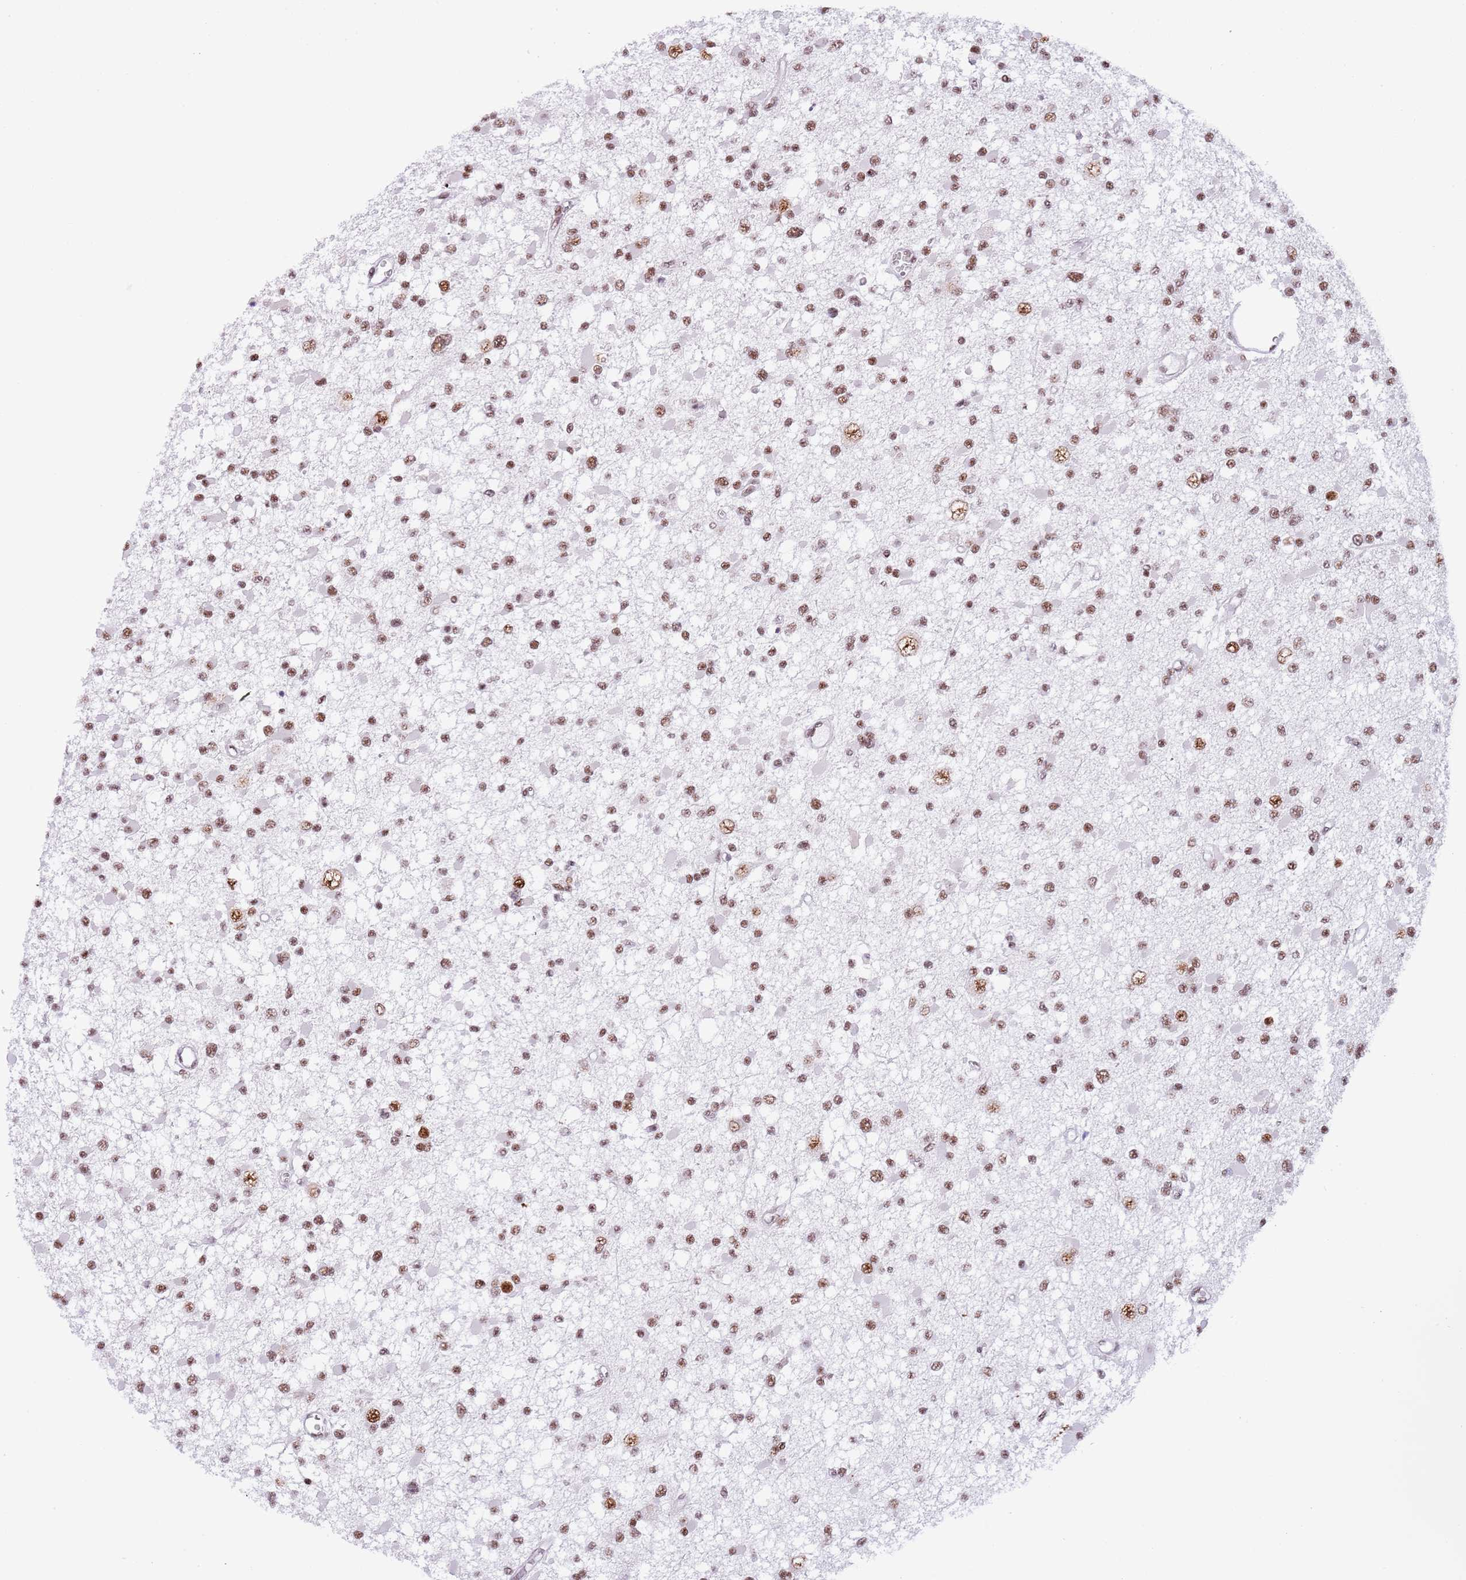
{"staining": {"intensity": "moderate", "quantity": ">75%", "location": "nuclear"}, "tissue": "glioma", "cell_type": "Tumor cells", "image_type": "cancer", "snomed": [{"axis": "morphology", "description": "Glioma, malignant, Low grade"}, {"axis": "topography", "description": "Brain"}], "caption": "A medium amount of moderate nuclear positivity is present in about >75% of tumor cells in glioma tissue.", "gene": "SF3A2", "patient": {"sex": "female", "age": 22}}